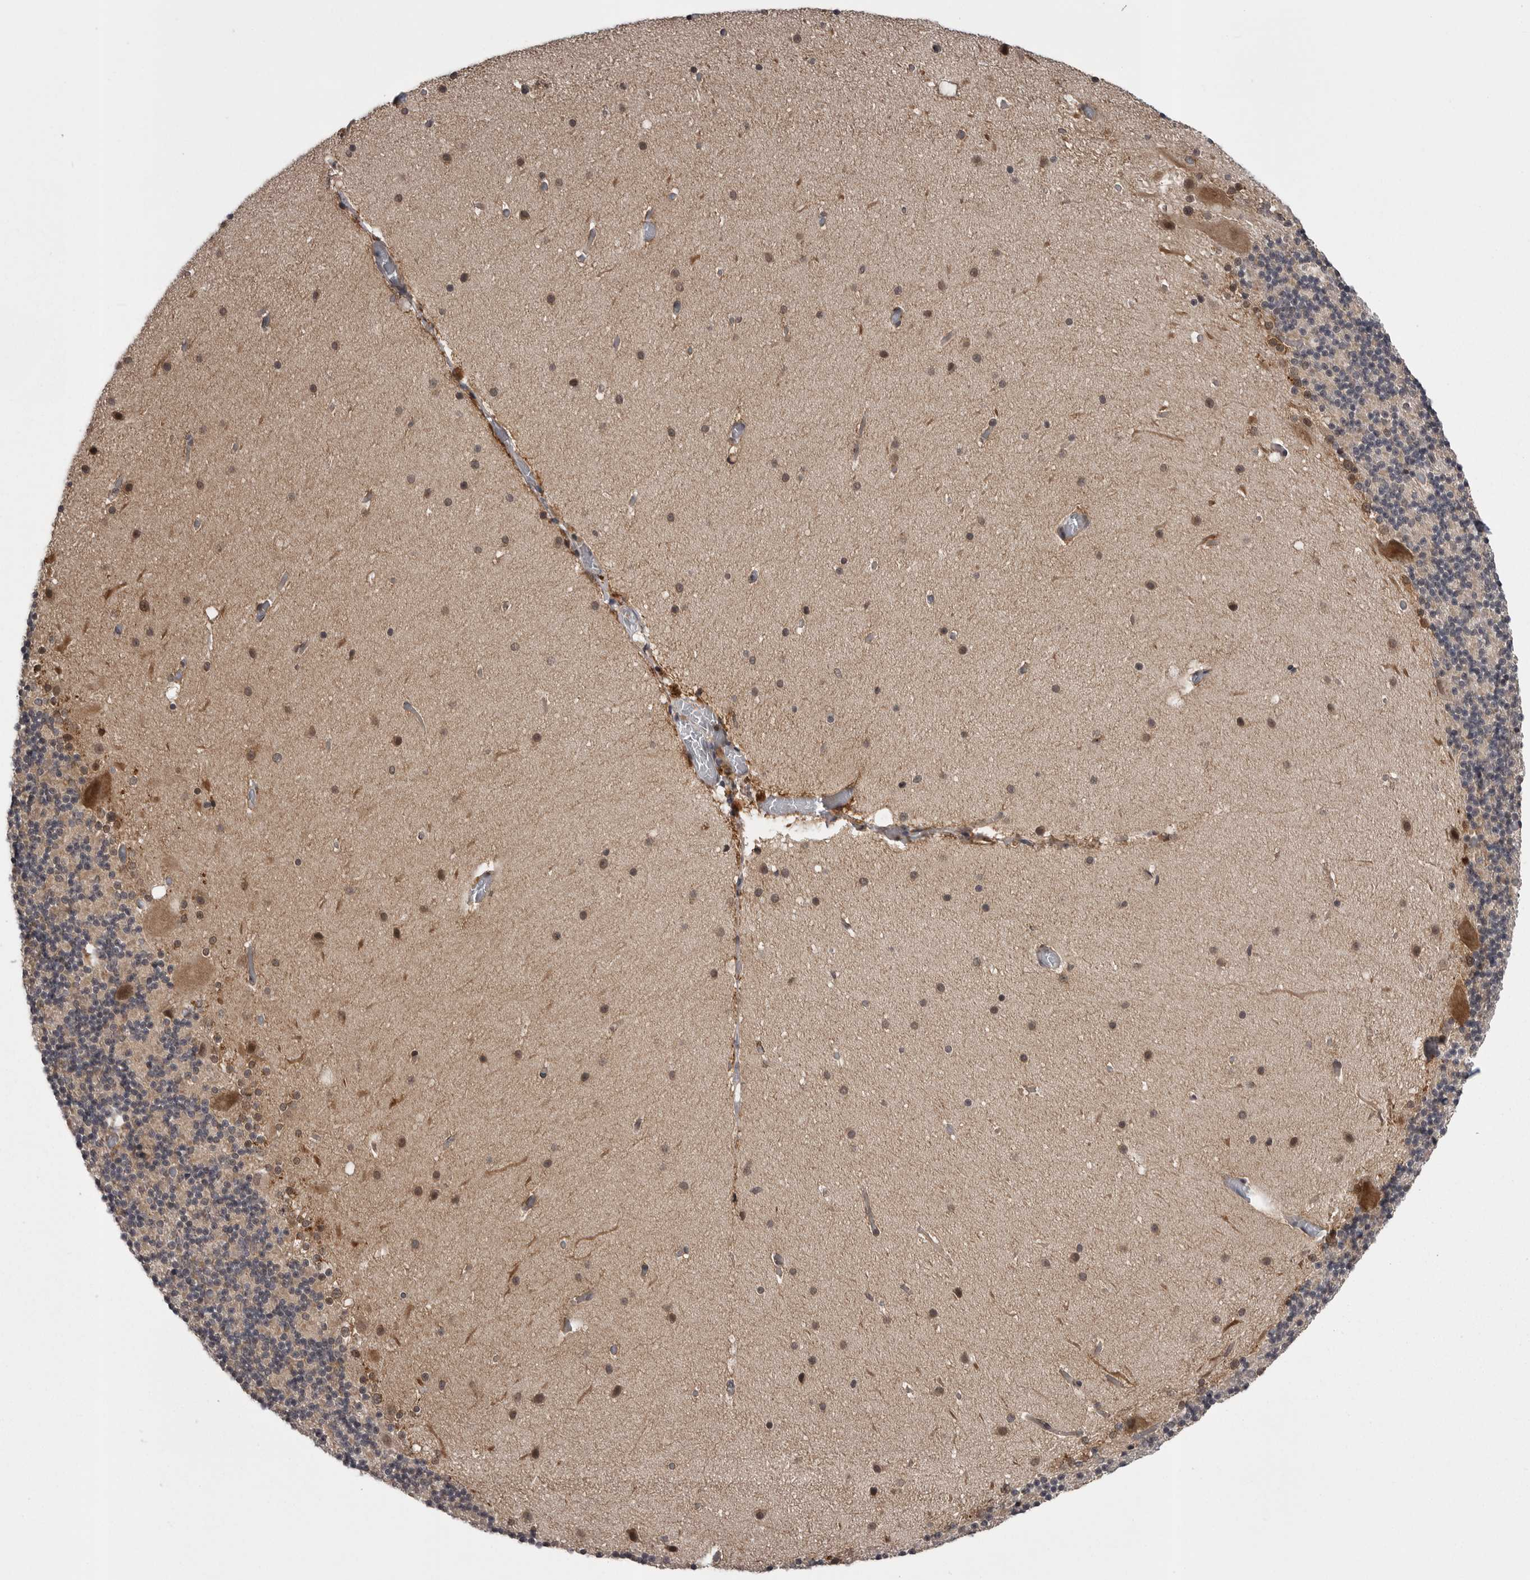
{"staining": {"intensity": "negative", "quantity": "none", "location": "none"}, "tissue": "cerebellum", "cell_type": "Cells in granular layer", "image_type": "normal", "snomed": [{"axis": "morphology", "description": "Normal tissue, NOS"}, {"axis": "topography", "description": "Cerebellum"}], "caption": "A photomicrograph of cerebellum stained for a protein reveals no brown staining in cells in granular layer.", "gene": "AOAH", "patient": {"sex": "male", "age": 57}}